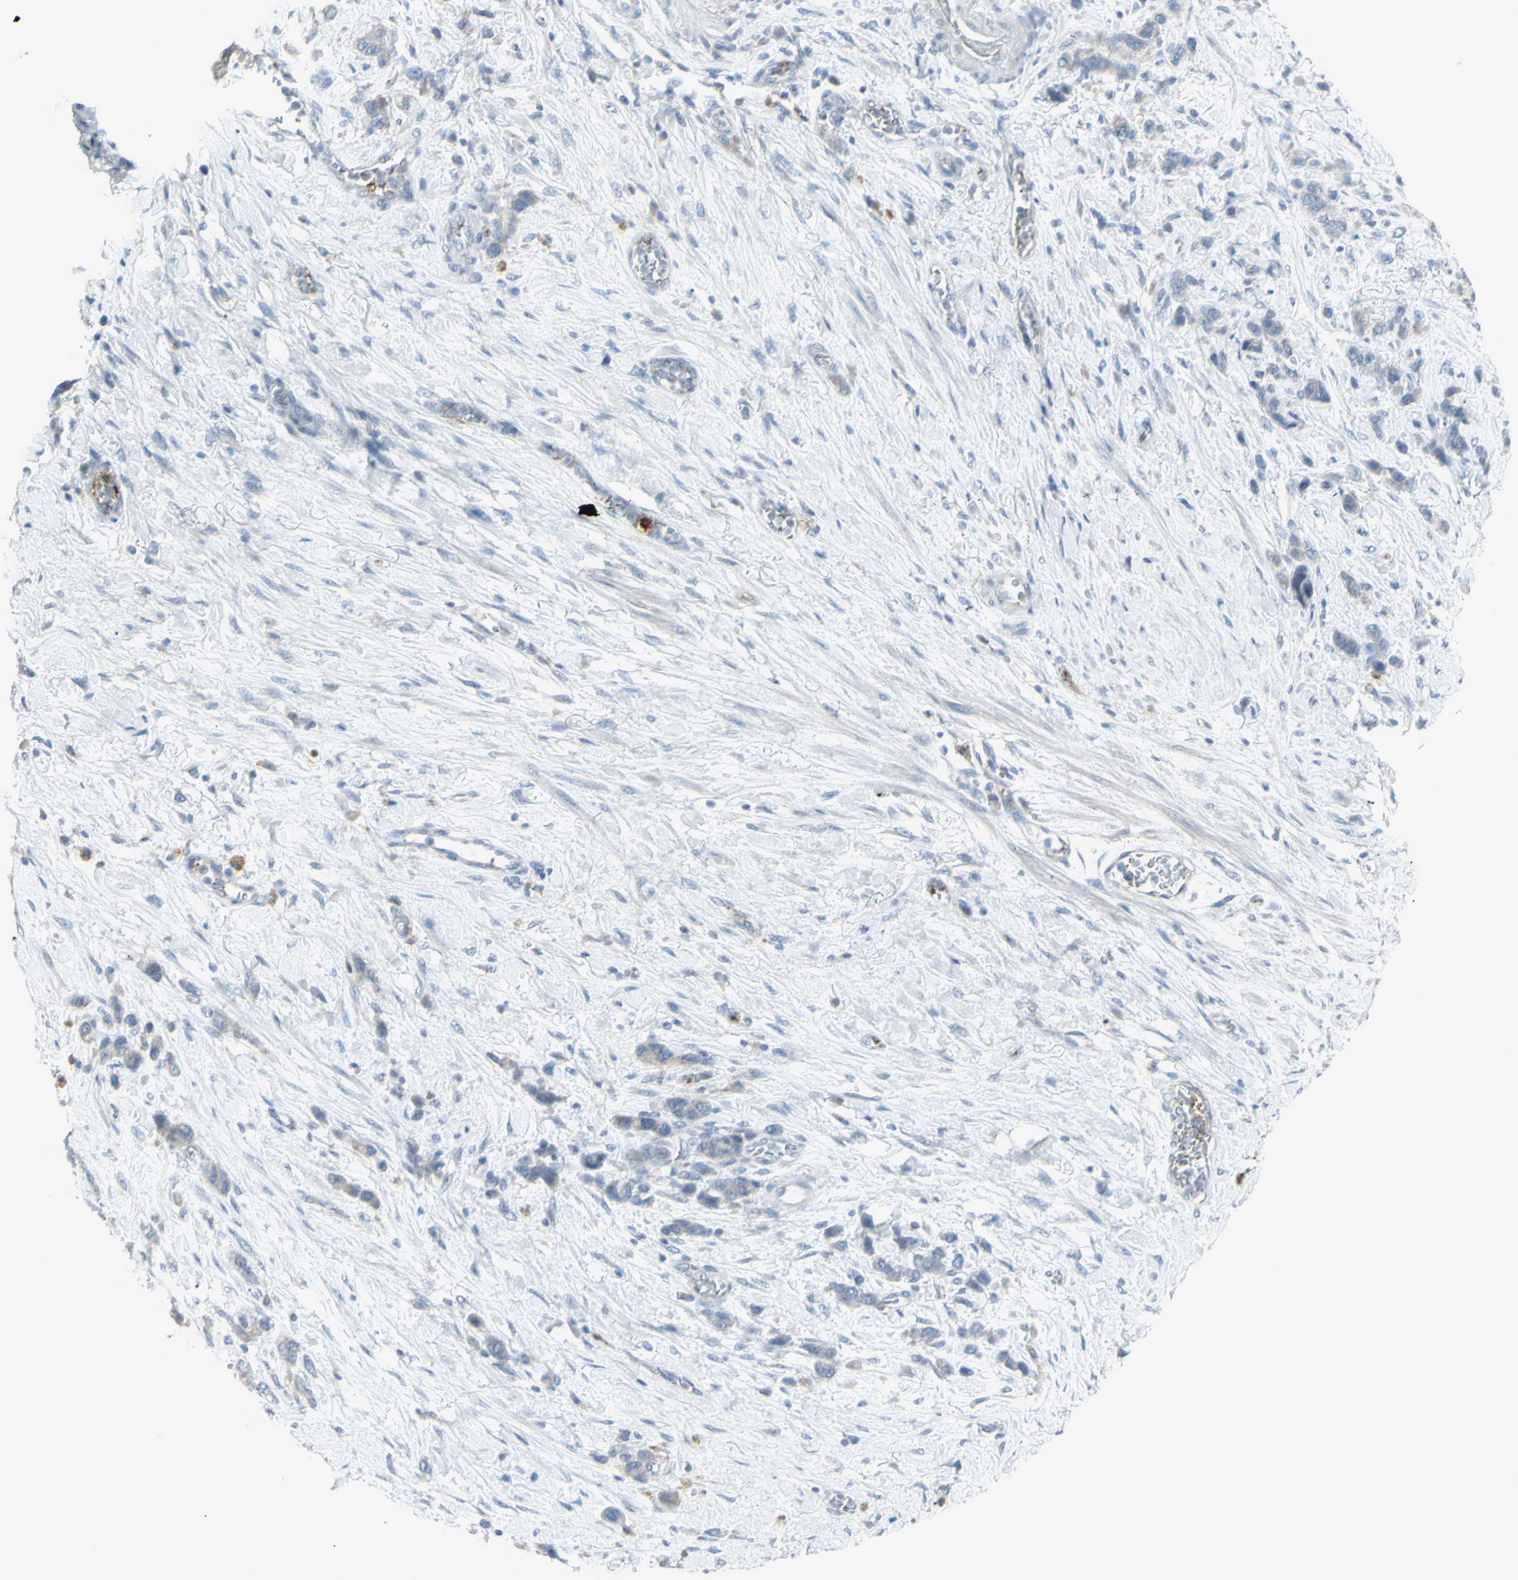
{"staining": {"intensity": "weak", "quantity": "<25%", "location": "cytoplasmic/membranous"}, "tissue": "stomach cancer", "cell_type": "Tumor cells", "image_type": "cancer", "snomed": [{"axis": "morphology", "description": "Adenocarcinoma, NOS"}, {"axis": "morphology", "description": "Adenocarcinoma, High grade"}, {"axis": "topography", "description": "Stomach, upper"}, {"axis": "topography", "description": "Stomach, lower"}], "caption": "Human stomach adenocarcinoma (high-grade) stained for a protein using IHC exhibits no staining in tumor cells.", "gene": "CD79B", "patient": {"sex": "female", "age": 65}}